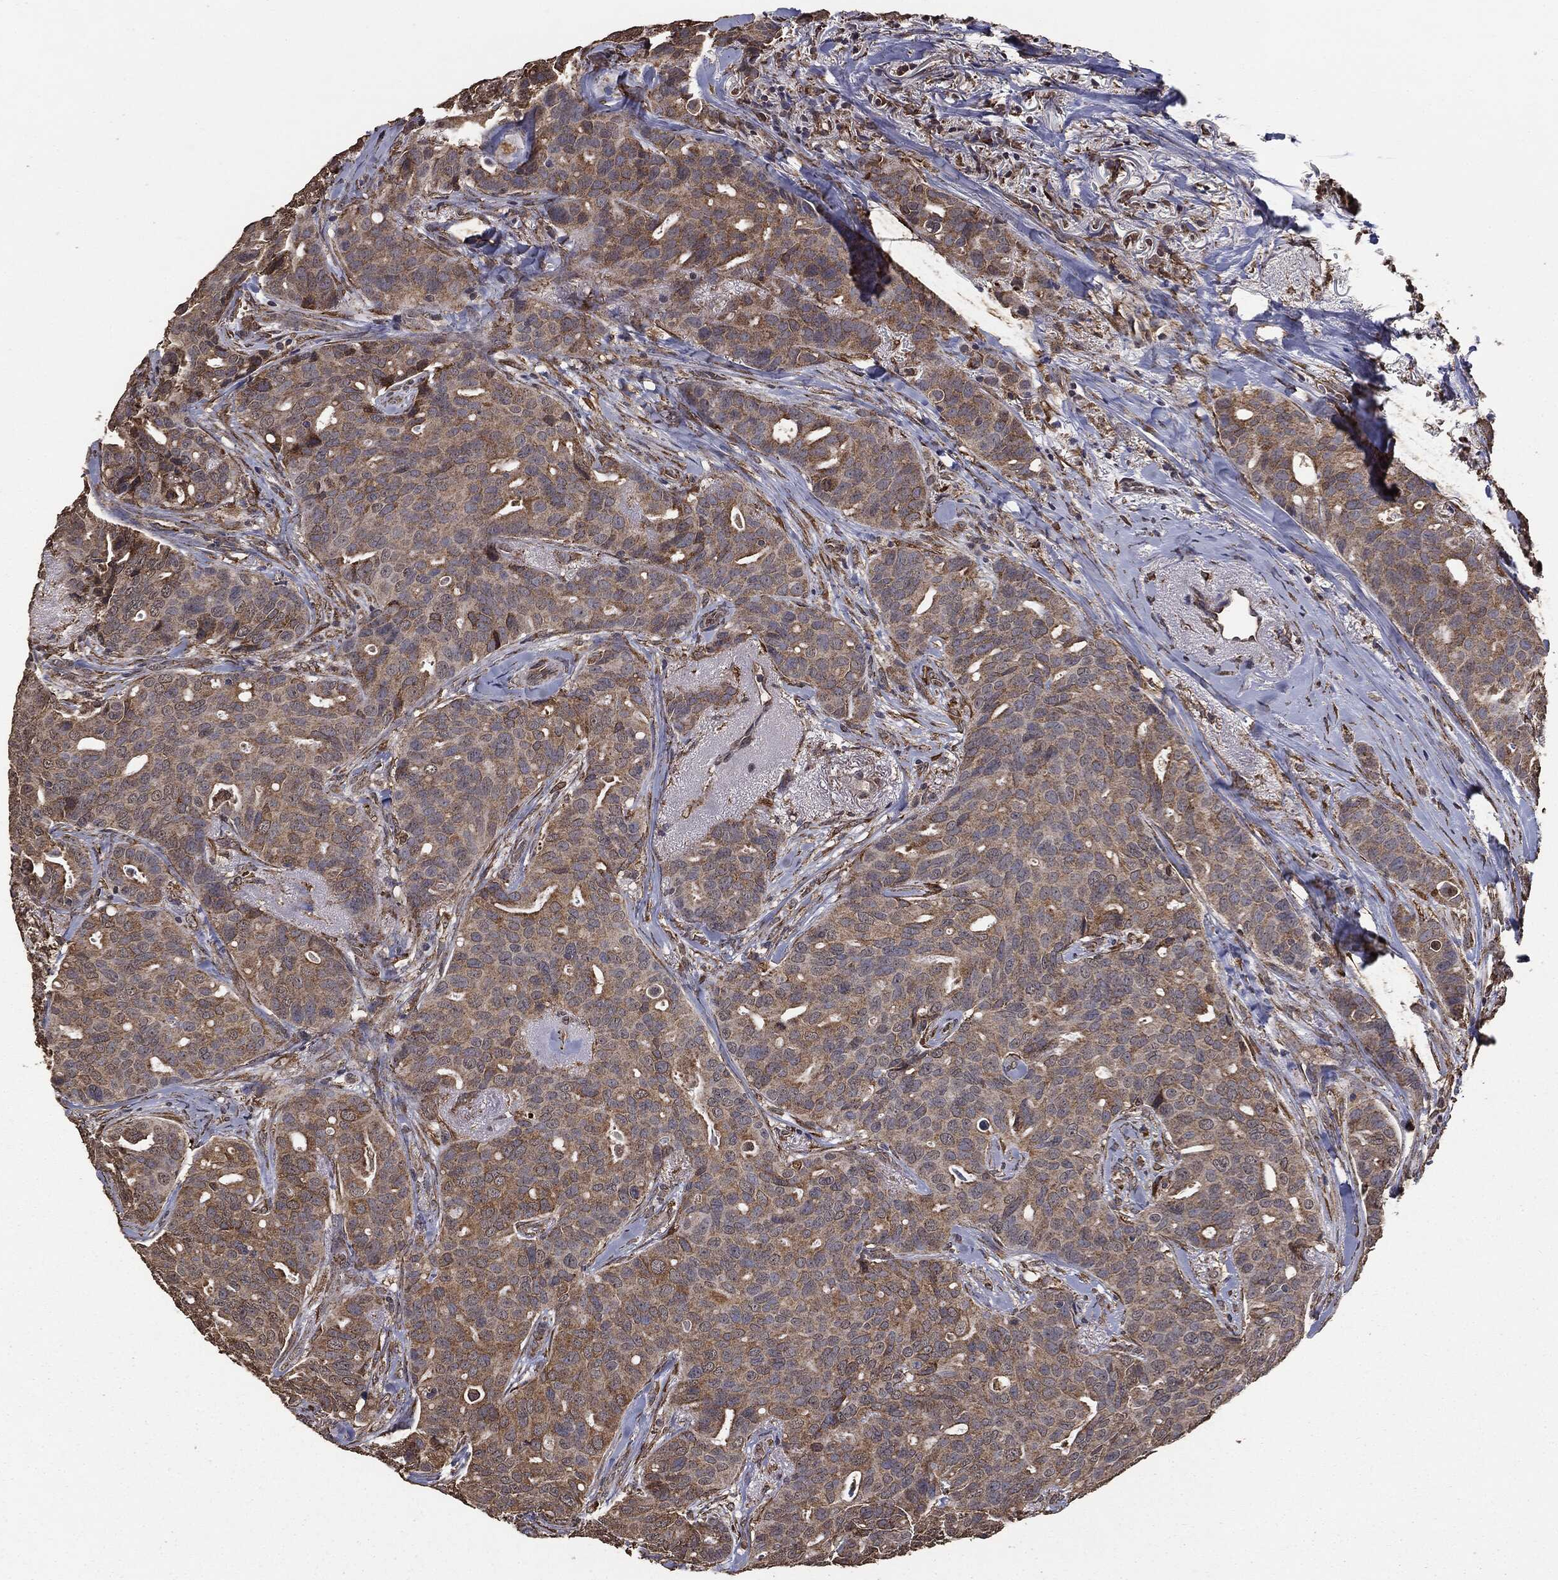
{"staining": {"intensity": "weak", "quantity": ">75%", "location": "cytoplasmic/membranous"}, "tissue": "breast cancer", "cell_type": "Tumor cells", "image_type": "cancer", "snomed": [{"axis": "morphology", "description": "Duct carcinoma"}, {"axis": "topography", "description": "Breast"}], "caption": "IHC (DAB) staining of human breast cancer (infiltrating ductal carcinoma) demonstrates weak cytoplasmic/membranous protein expression in about >75% of tumor cells.", "gene": "MTOR", "patient": {"sex": "female", "age": 54}}